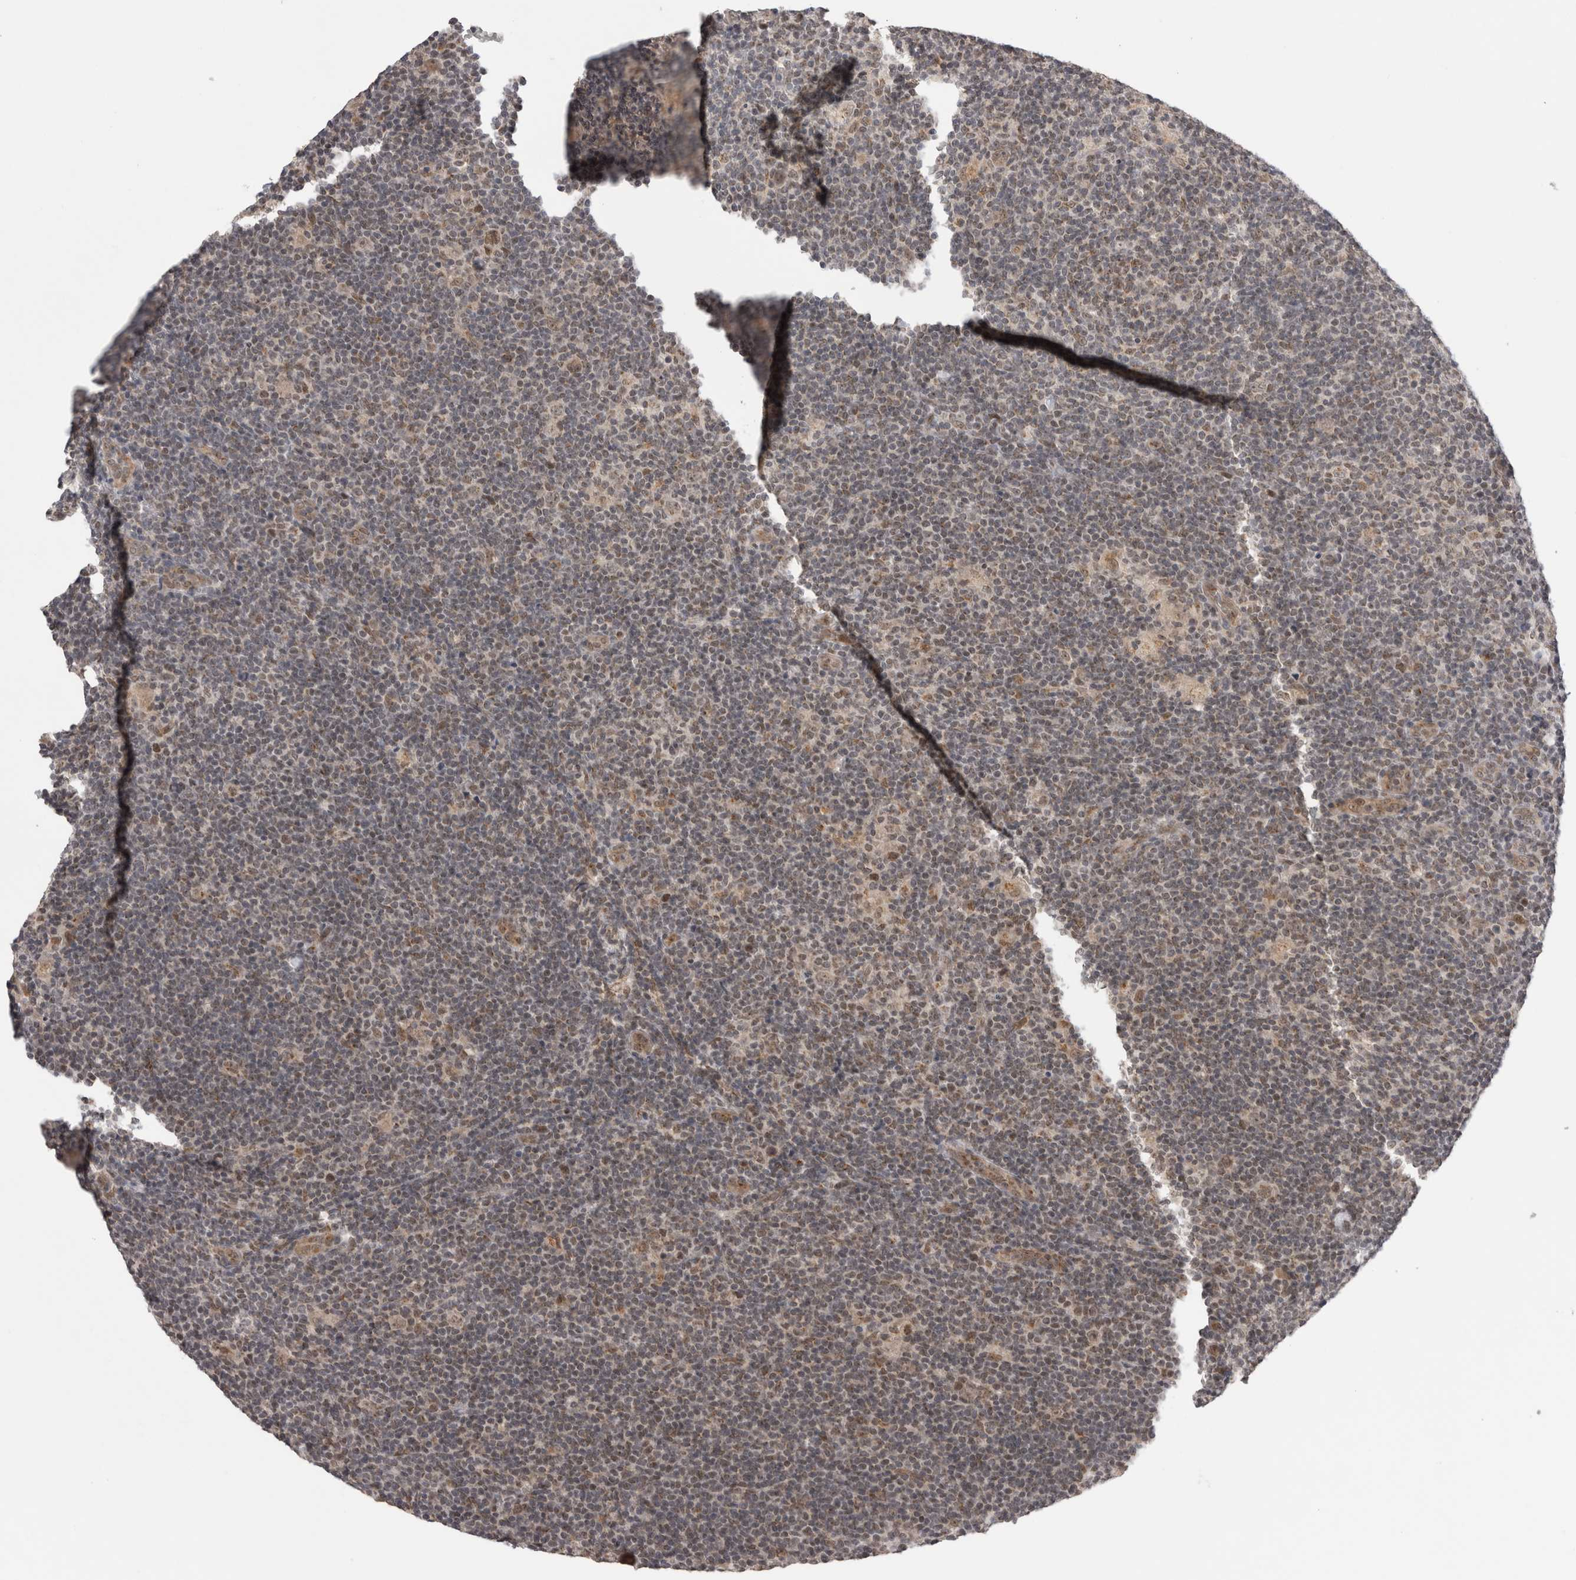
{"staining": {"intensity": "weak", "quantity": ">75%", "location": "nuclear"}, "tissue": "lymphoma", "cell_type": "Tumor cells", "image_type": "cancer", "snomed": [{"axis": "morphology", "description": "Hodgkin's disease, NOS"}, {"axis": "topography", "description": "Lymph node"}], "caption": "Immunohistochemical staining of human Hodgkin's disease reveals low levels of weak nuclear protein positivity in approximately >75% of tumor cells.", "gene": "TMEM65", "patient": {"sex": "female", "age": 57}}